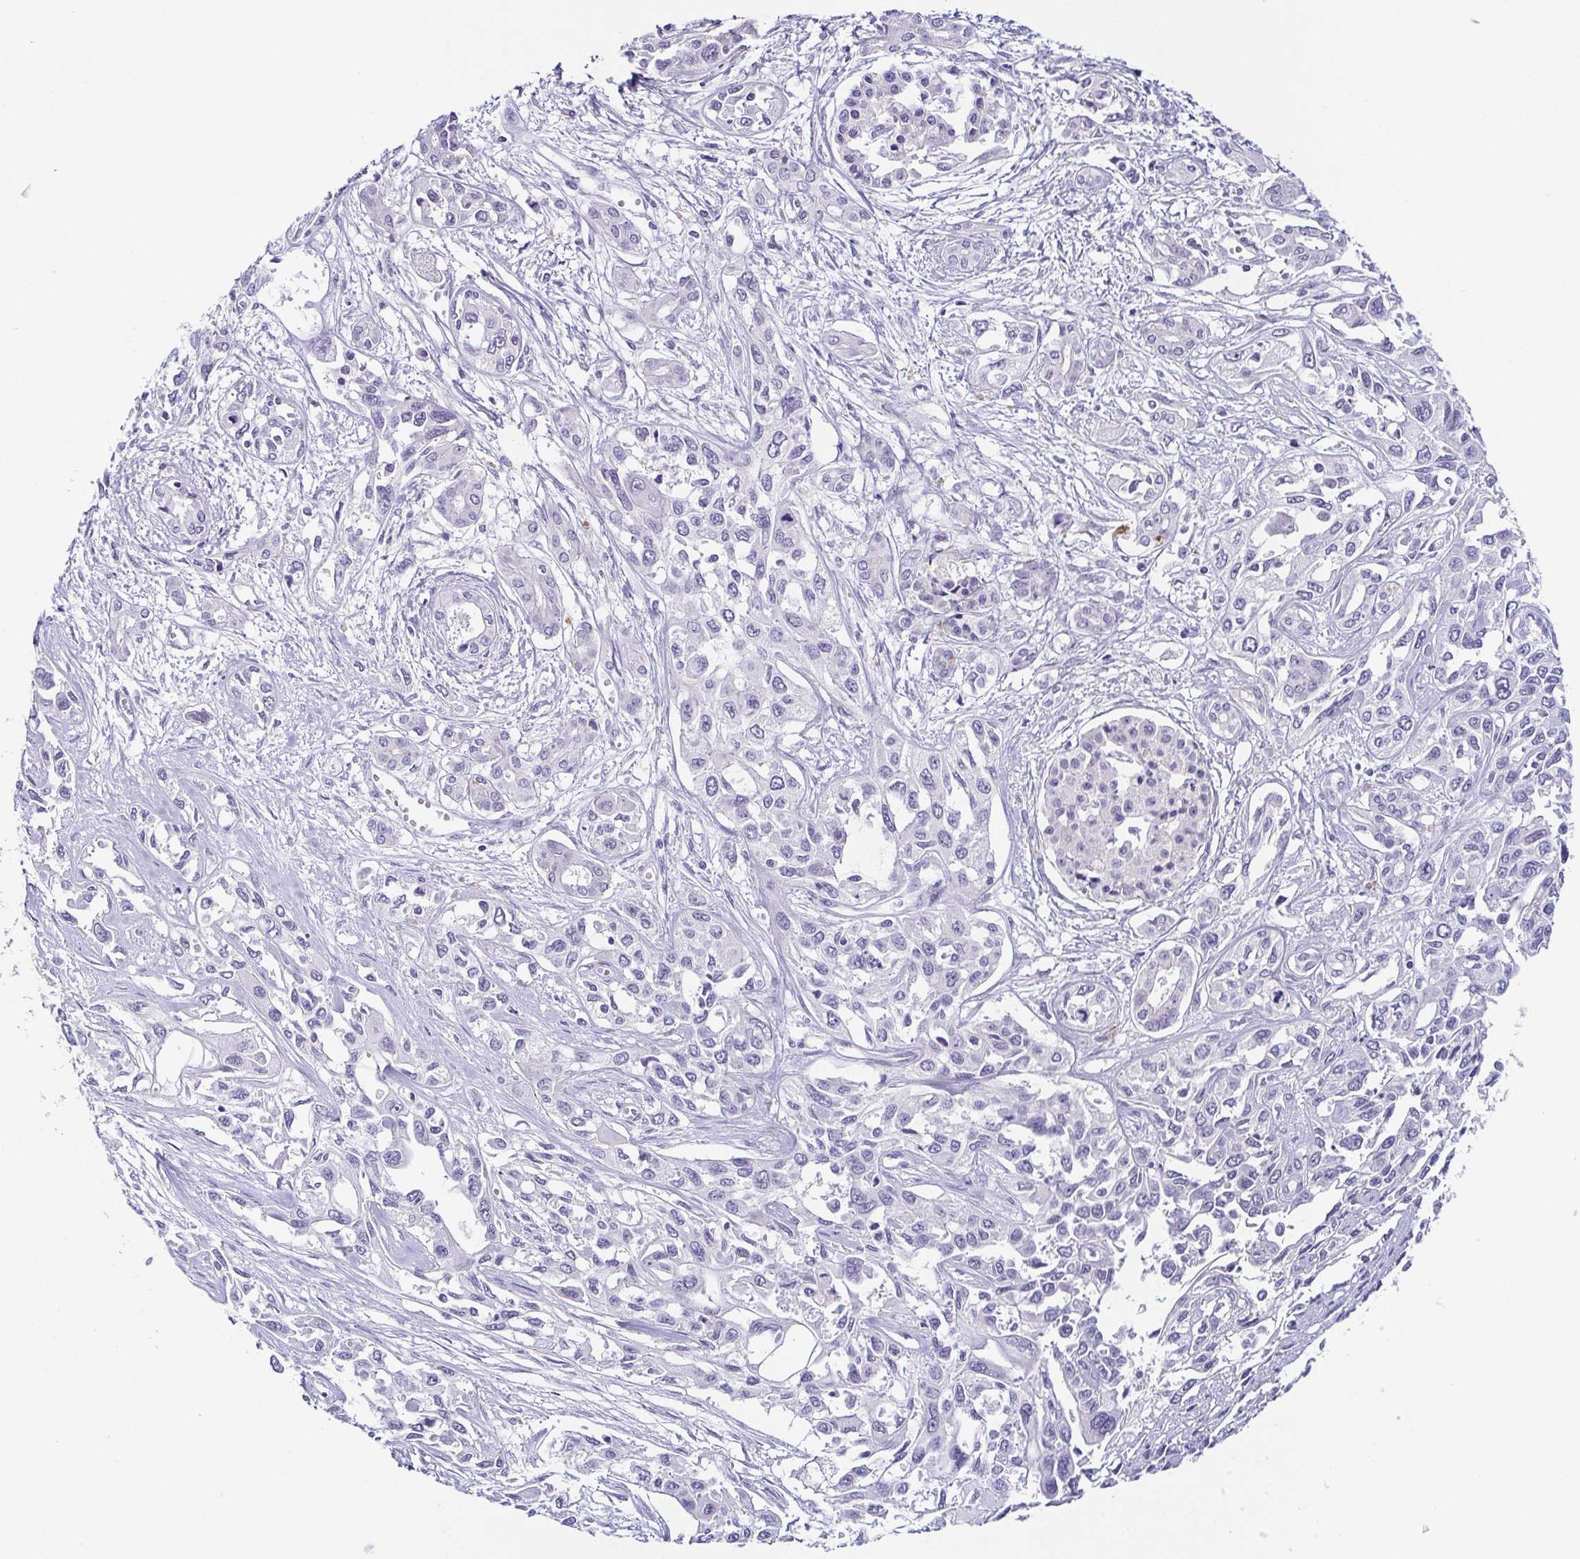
{"staining": {"intensity": "negative", "quantity": "none", "location": "none"}, "tissue": "pancreatic cancer", "cell_type": "Tumor cells", "image_type": "cancer", "snomed": [{"axis": "morphology", "description": "Adenocarcinoma, NOS"}, {"axis": "topography", "description": "Pancreas"}], "caption": "This micrograph is of pancreatic cancer (adenocarcinoma) stained with immunohistochemistry (IHC) to label a protein in brown with the nuclei are counter-stained blue. There is no positivity in tumor cells.", "gene": "TP73", "patient": {"sex": "female", "age": 55}}